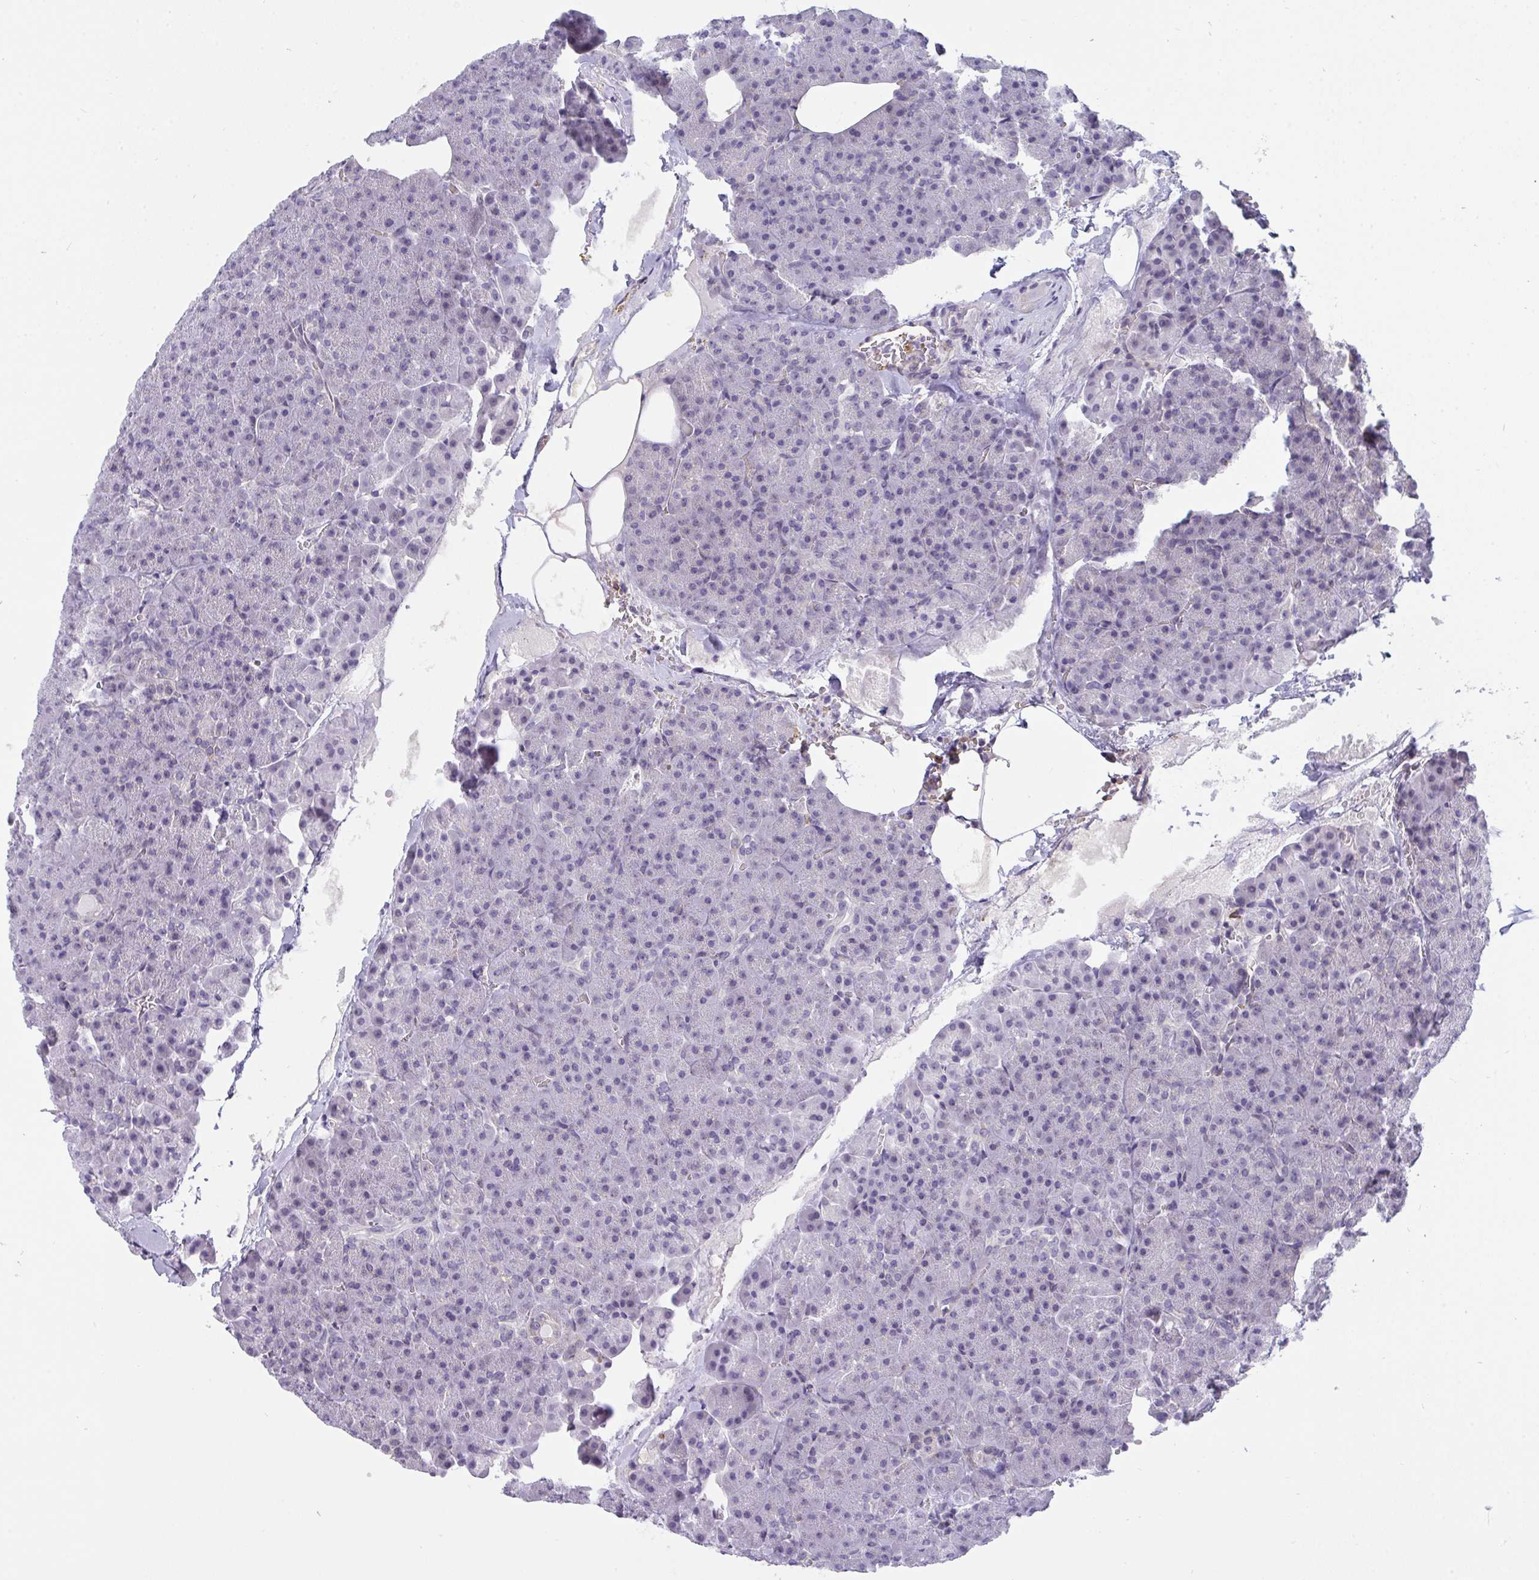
{"staining": {"intensity": "negative", "quantity": "none", "location": "none"}, "tissue": "pancreas", "cell_type": "Exocrine glandular cells", "image_type": "normal", "snomed": [{"axis": "morphology", "description": "Normal tissue, NOS"}, {"axis": "topography", "description": "Pancreas"}], "caption": "Pancreas stained for a protein using immunohistochemistry (IHC) exhibits no expression exocrine glandular cells.", "gene": "SEMA6B", "patient": {"sex": "female", "age": 74}}